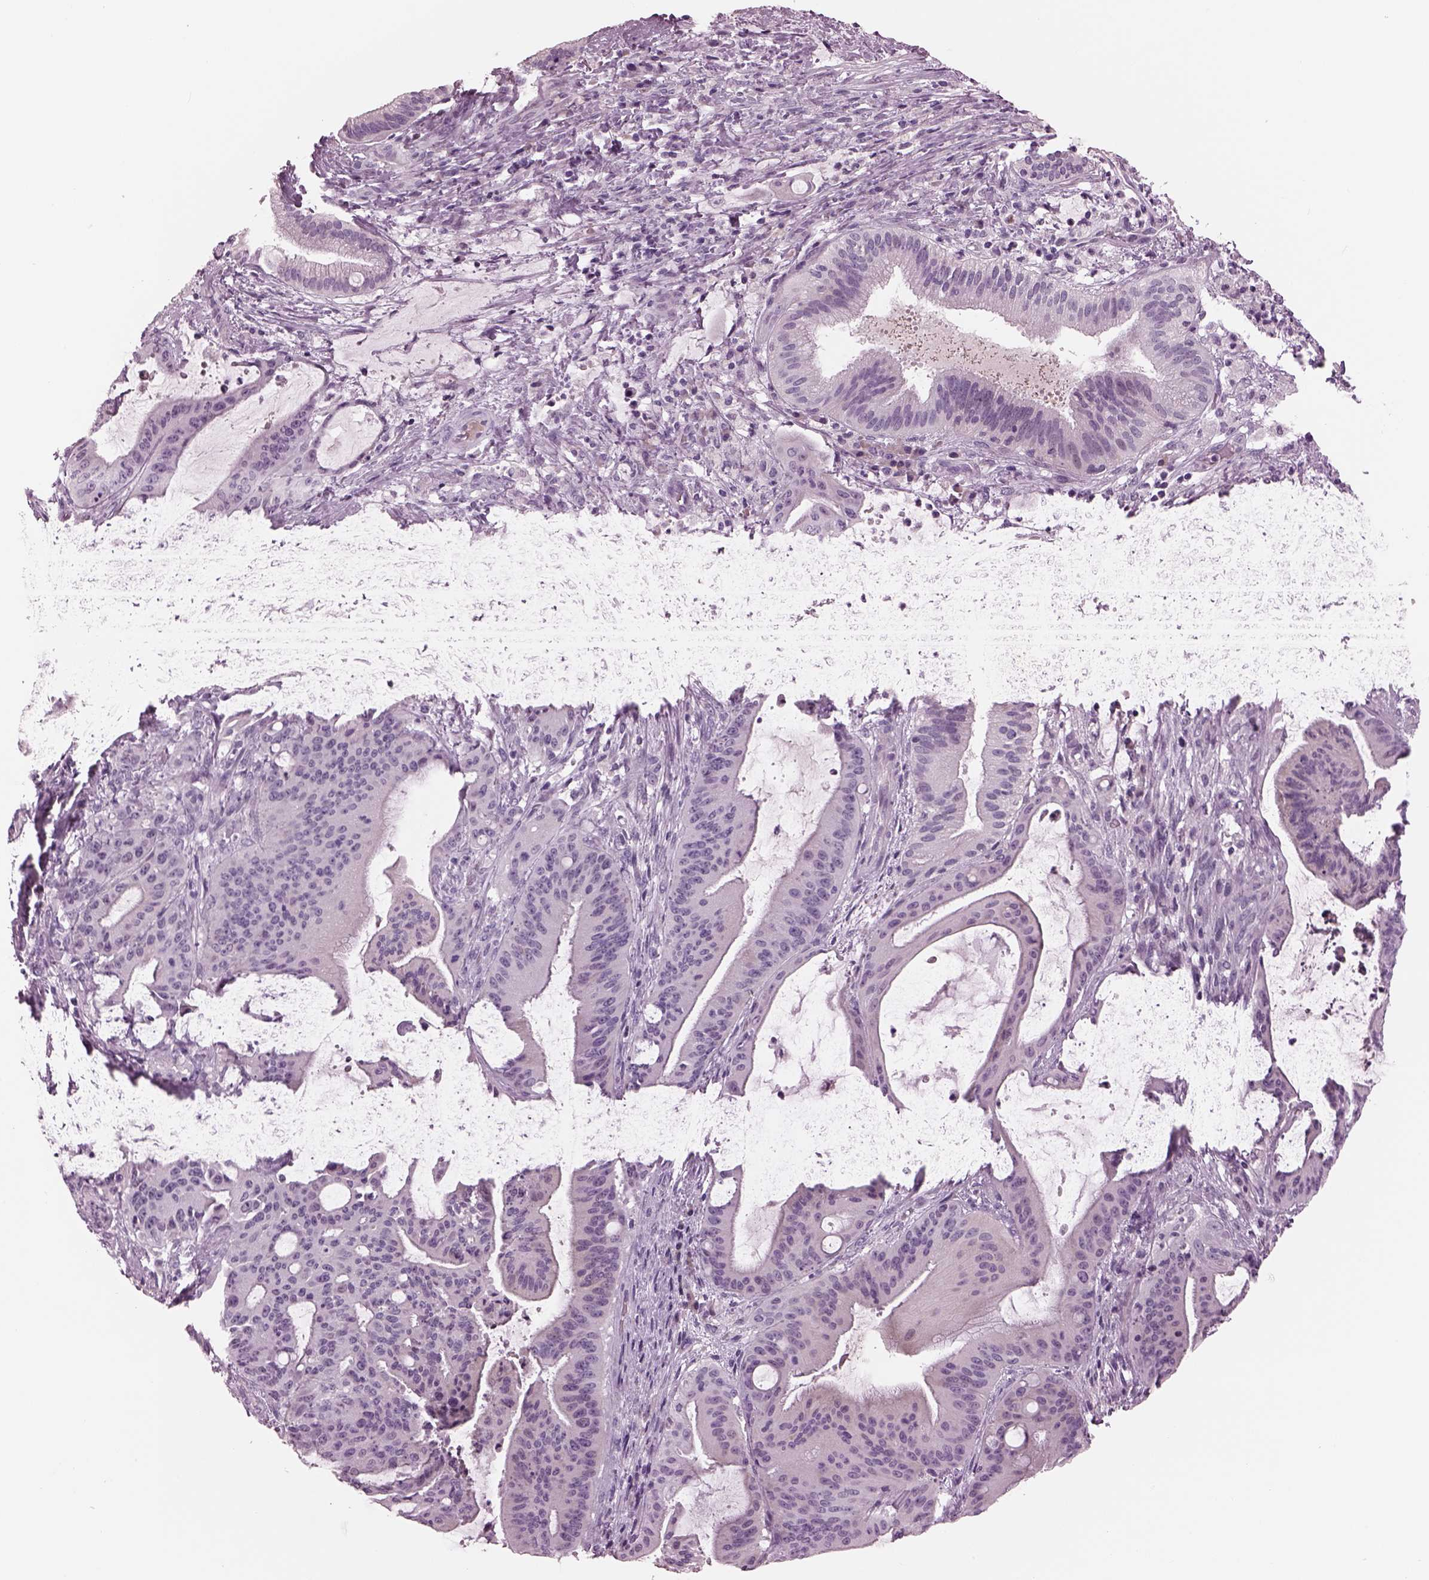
{"staining": {"intensity": "negative", "quantity": "none", "location": "none"}, "tissue": "liver cancer", "cell_type": "Tumor cells", "image_type": "cancer", "snomed": [{"axis": "morphology", "description": "Cholangiocarcinoma"}, {"axis": "topography", "description": "Liver"}], "caption": "Immunohistochemistry (IHC) image of neoplastic tissue: human cholangiocarcinoma (liver) stained with DAB exhibits no significant protein staining in tumor cells. (Immunohistochemistry (IHC), brightfield microscopy, high magnification).", "gene": "CYLC1", "patient": {"sex": "female", "age": 73}}